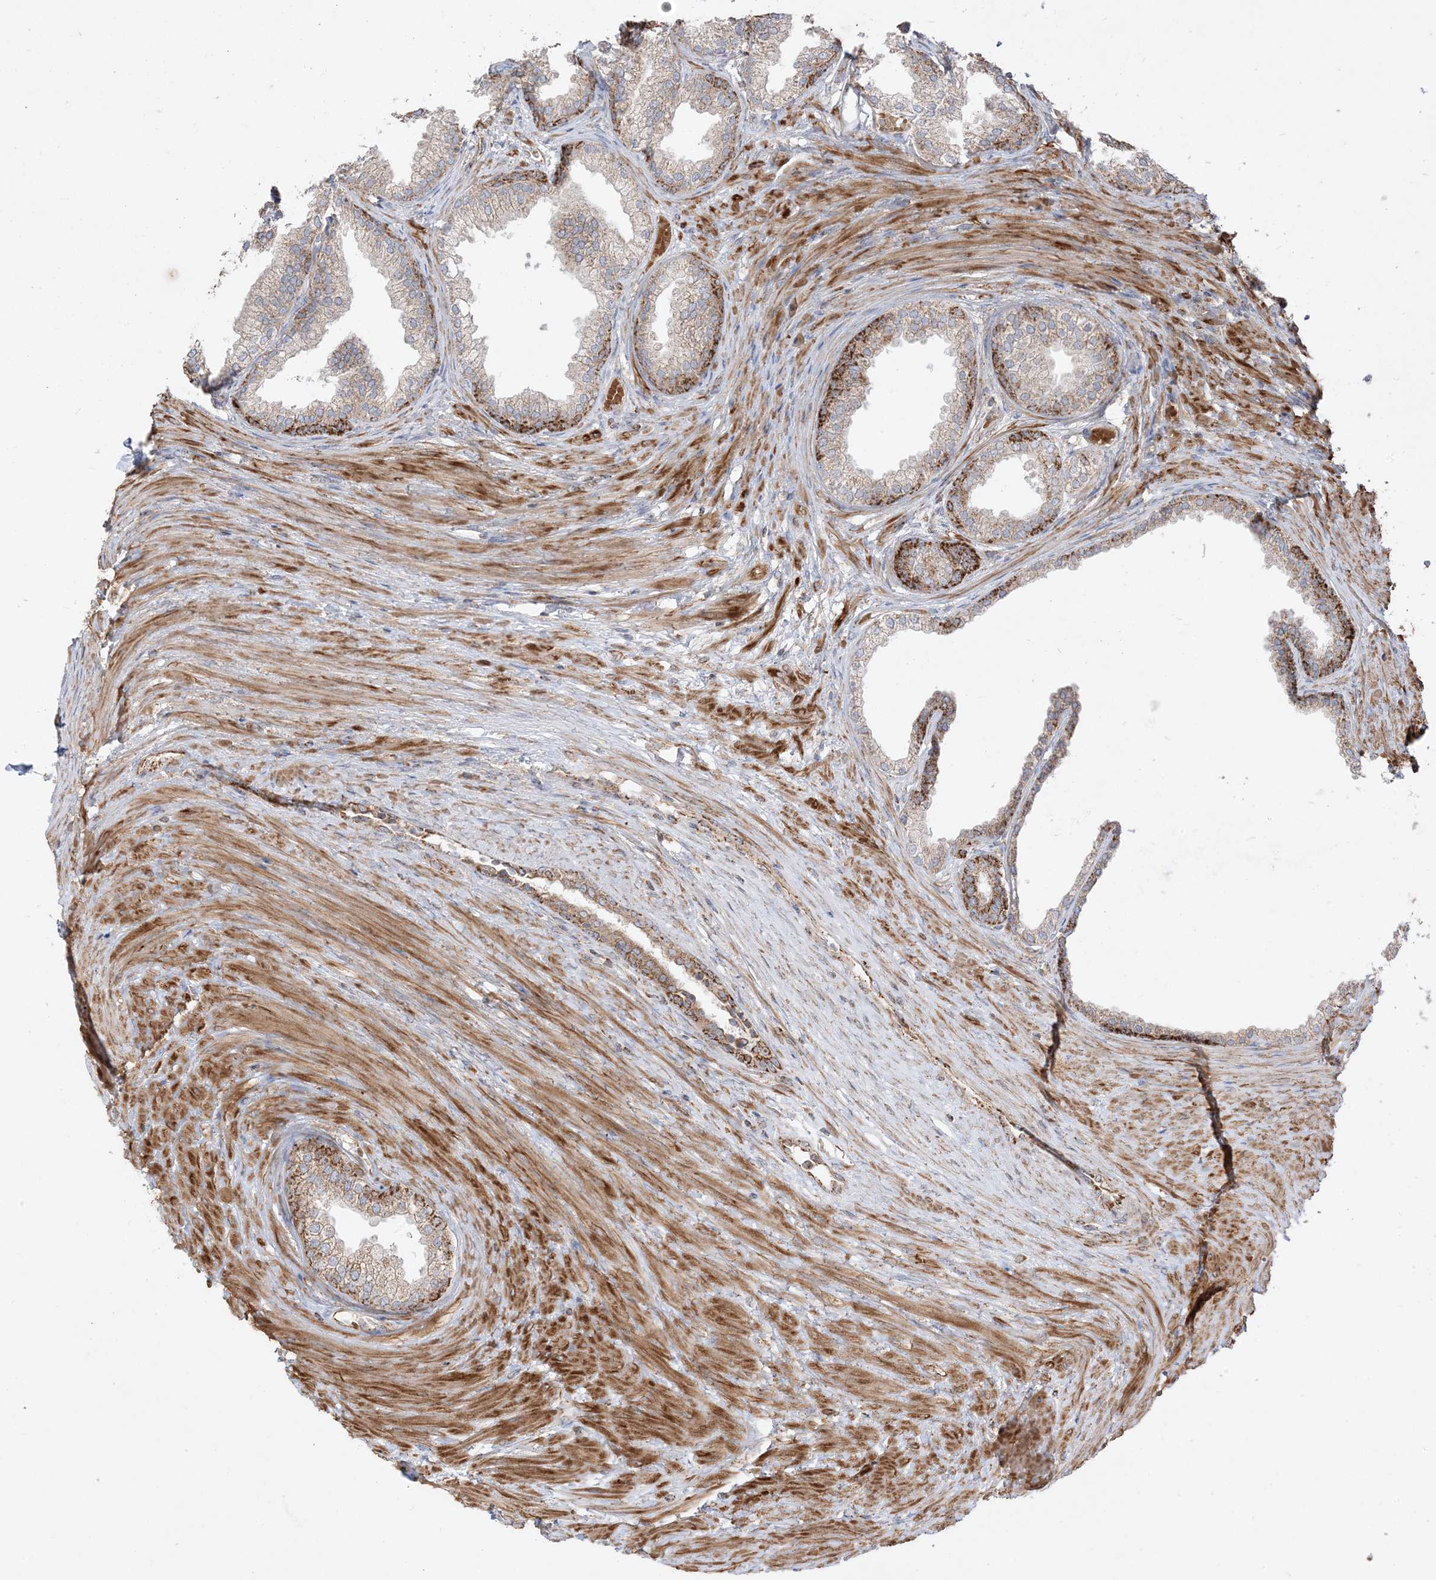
{"staining": {"intensity": "moderate", "quantity": ">75%", "location": "cytoplasmic/membranous"}, "tissue": "prostate", "cell_type": "Glandular cells", "image_type": "normal", "snomed": [{"axis": "morphology", "description": "Normal tissue, NOS"}, {"axis": "topography", "description": "Prostate"}], "caption": "Glandular cells exhibit medium levels of moderate cytoplasmic/membranous positivity in approximately >75% of cells in normal prostate.", "gene": "AARS2", "patient": {"sex": "male", "age": 76}}